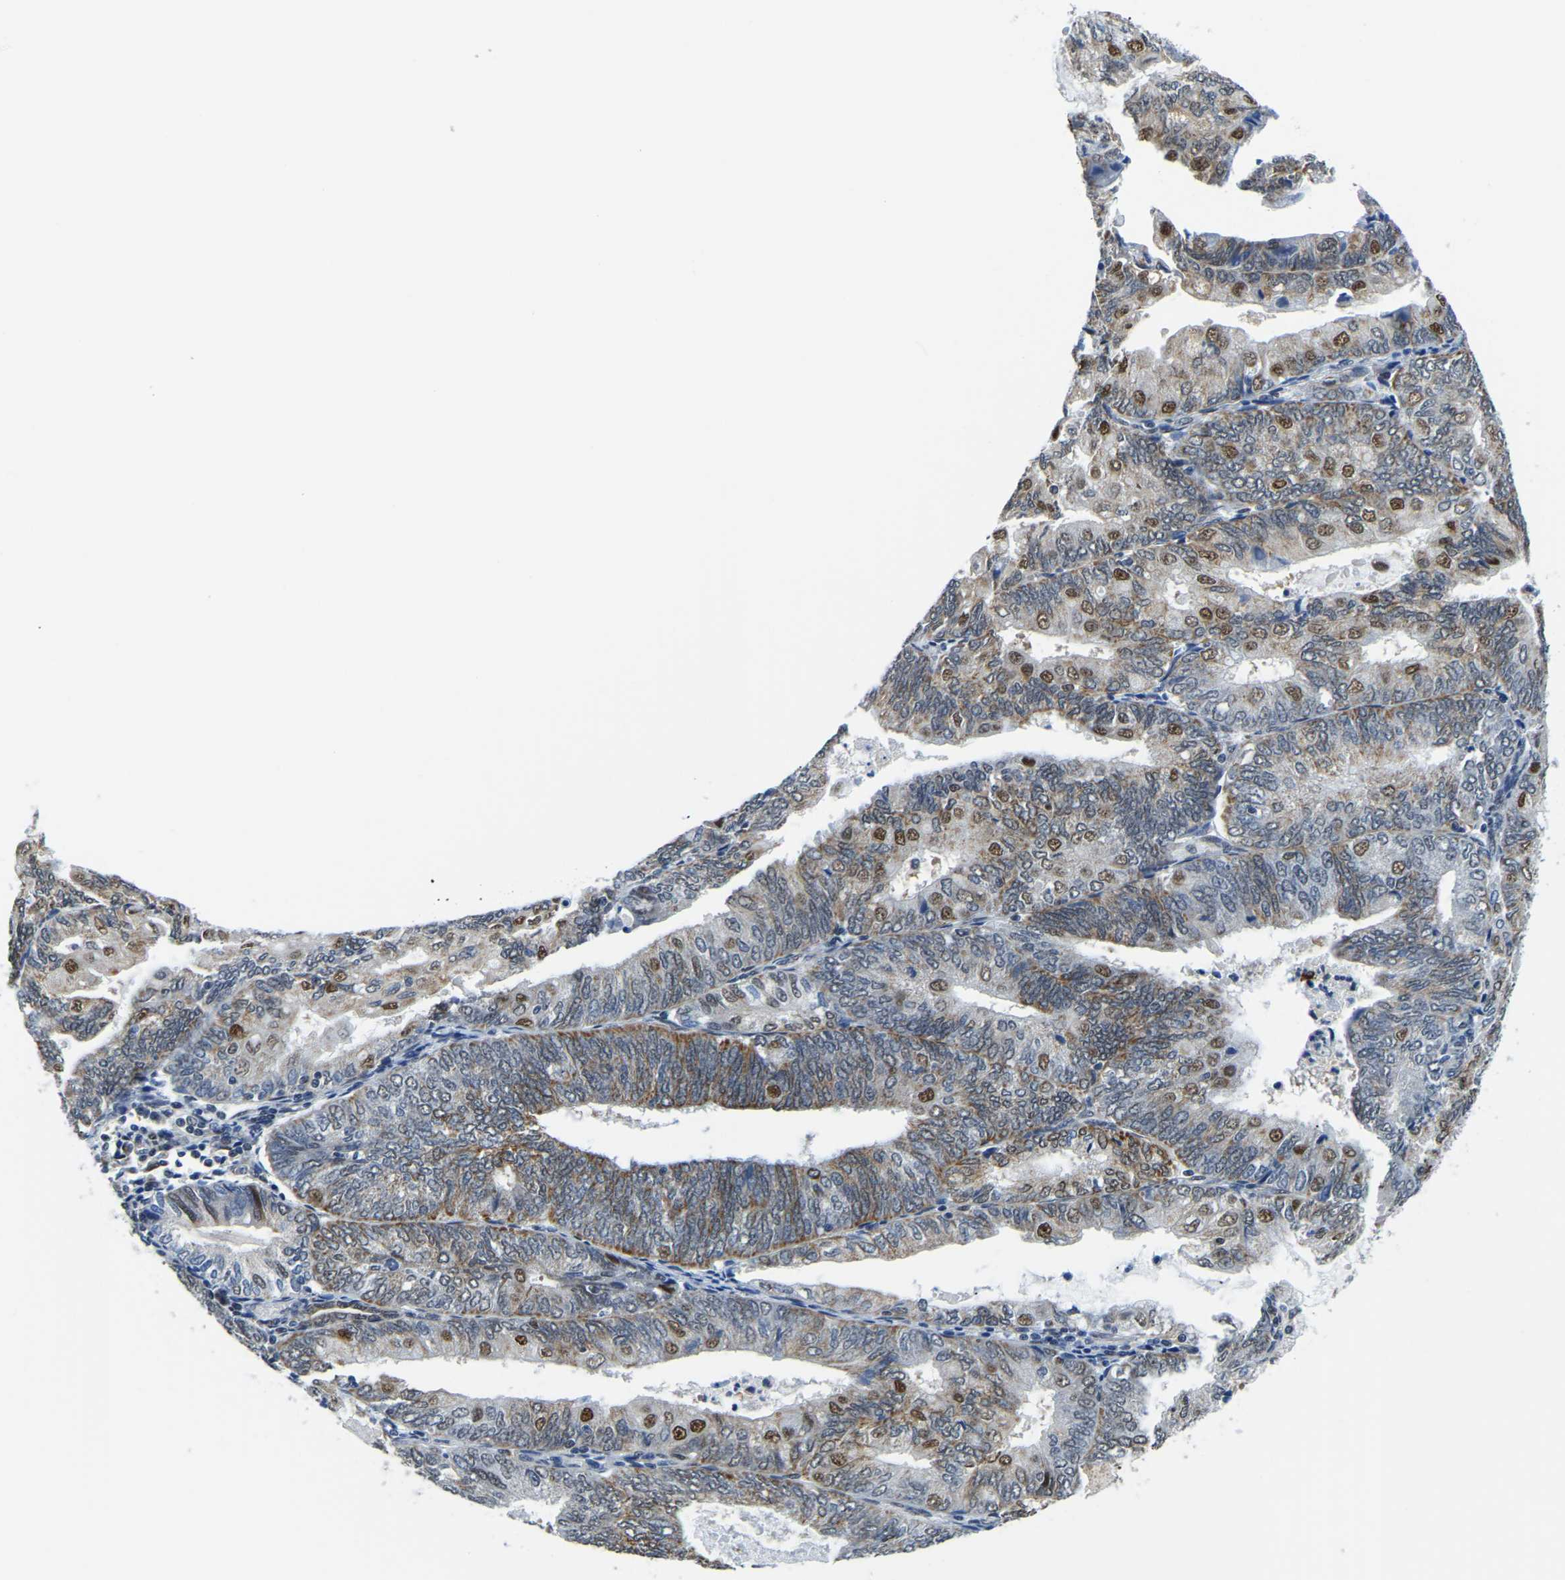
{"staining": {"intensity": "moderate", "quantity": ">75%", "location": "cytoplasmic/membranous,nuclear"}, "tissue": "endometrial cancer", "cell_type": "Tumor cells", "image_type": "cancer", "snomed": [{"axis": "morphology", "description": "Adenocarcinoma, NOS"}, {"axis": "topography", "description": "Endometrium"}], "caption": "Immunohistochemical staining of human endometrial cancer (adenocarcinoma) reveals medium levels of moderate cytoplasmic/membranous and nuclear staining in approximately >75% of tumor cells. The staining was performed using DAB (3,3'-diaminobenzidine) to visualize the protein expression in brown, while the nuclei were stained in blue with hematoxylin (Magnification: 20x).", "gene": "BNIP3L", "patient": {"sex": "female", "age": 81}}